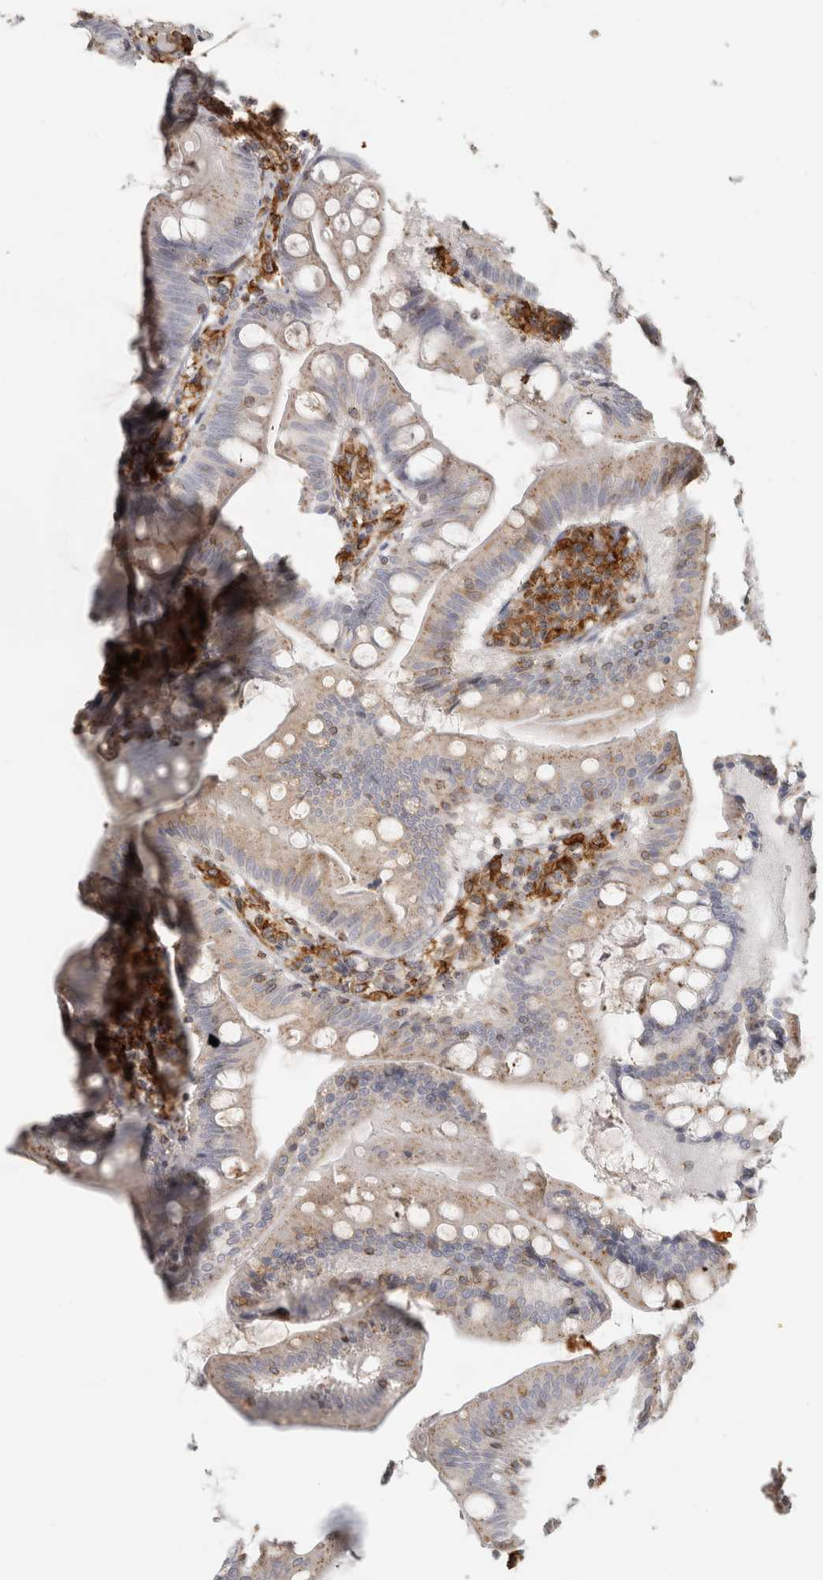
{"staining": {"intensity": "weak", "quantity": "25%-75%", "location": "cytoplasmic/membranous"}, "tissue": "small intestine", "cell_type": "Glandular cells", "image_type": "normal", "snomed": [{"axis": "morphology", "description": "Normal tissue, NOS"}, {"axis": "topography", "description": "Small intestine"}], "caption": "This is a photomicrograph of IHC staining of unremarkable small intestine, which shows weak expression in the cytoplasmic/membranous of glandular cells.", "gene": "HLA", "patient": {"sex": "male", "age": 7}}